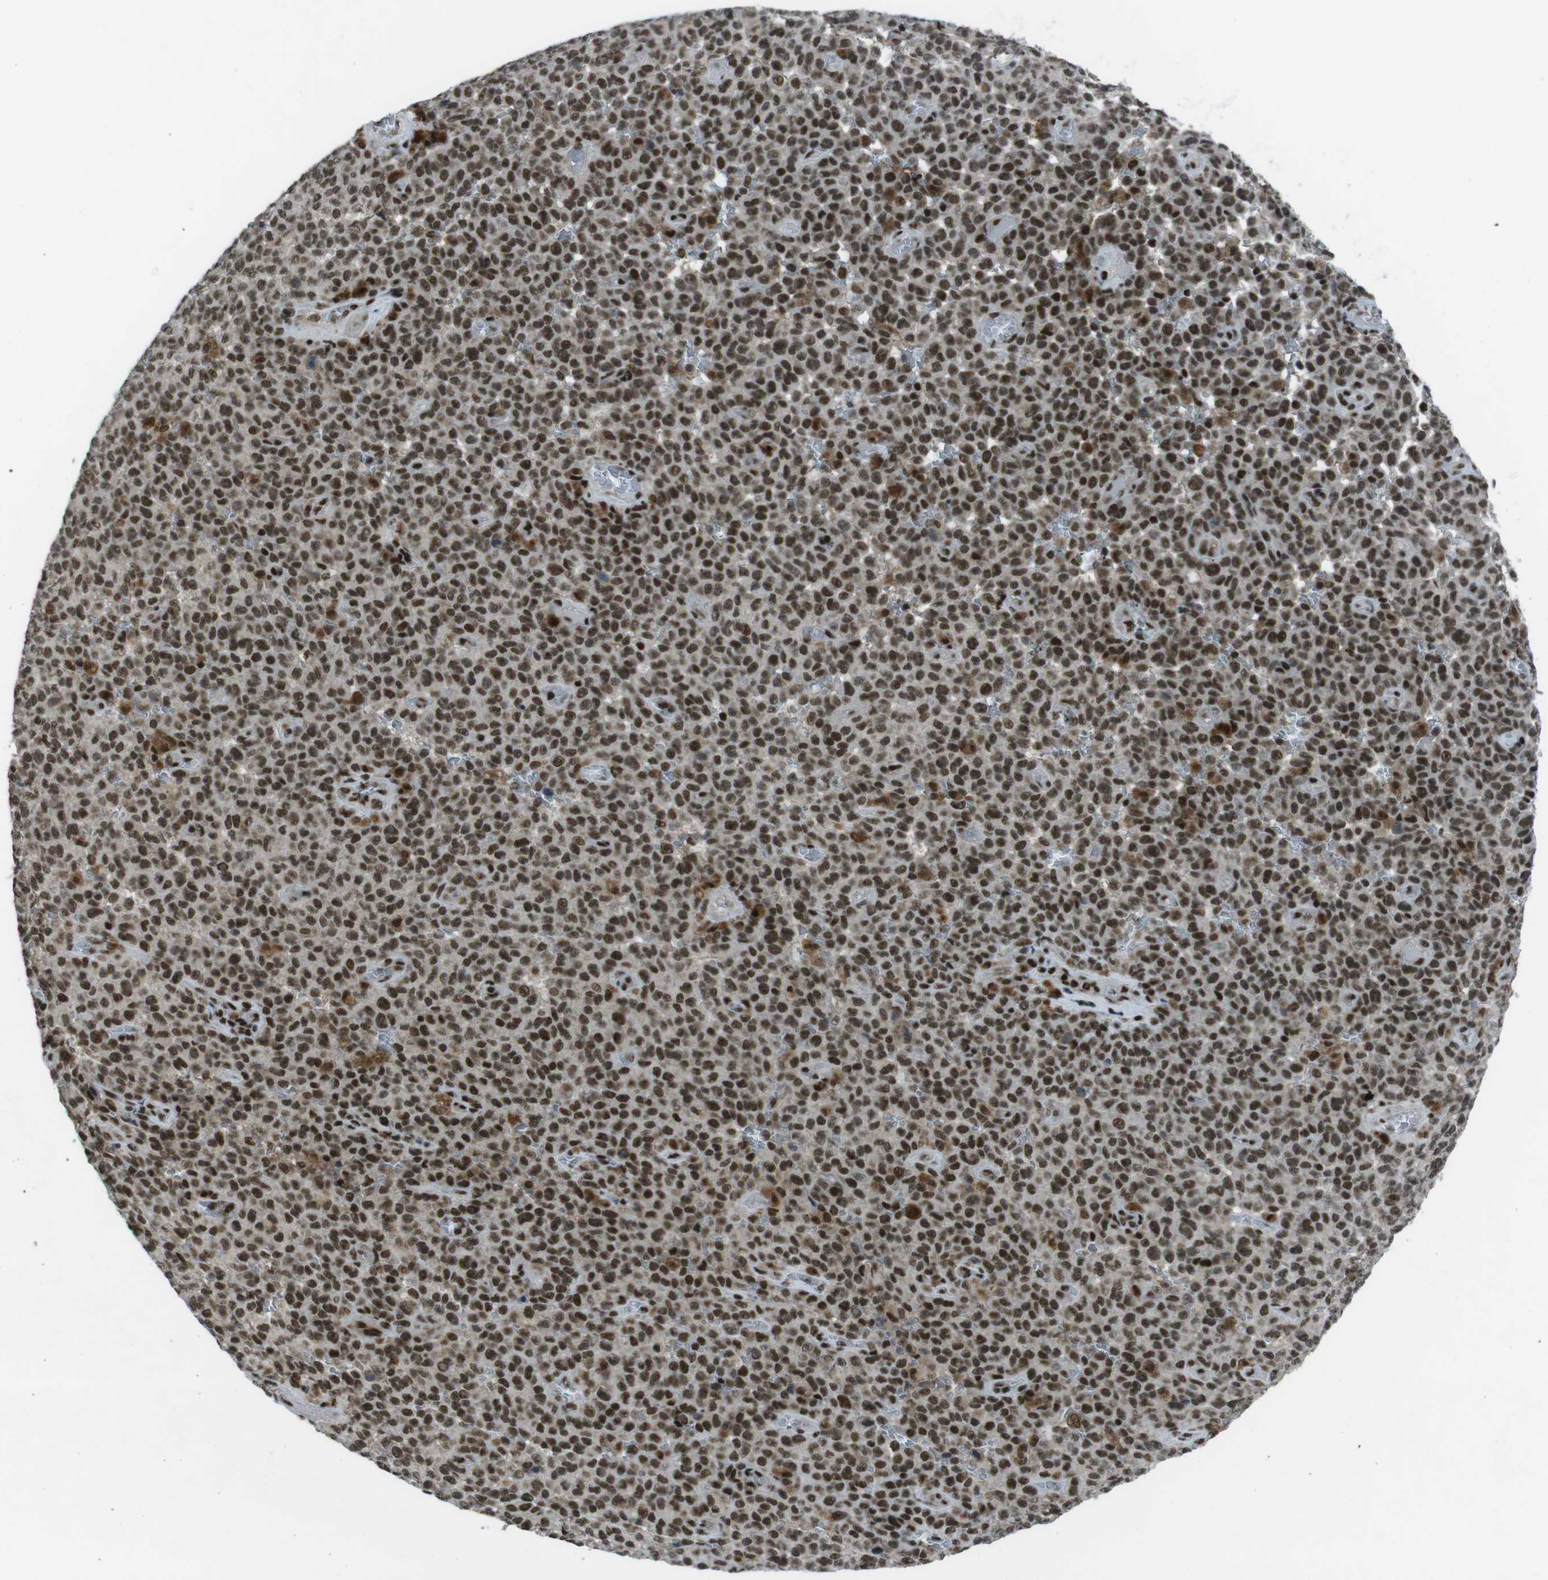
{"staining": {"intensity": "strong", "quantity": ">75%", "location": "nuclear"}, "tissue": "melanoma", "cell_type": "Tumor cells", "image_type": "cancer", "snomed": [{"axis": "morphology", "description": "Malignant melanoma, NOS"}, {"axis": "topography", "description": "Skin"}], "caption": "IHC of malignant melanoma displays high levels of strong nuclear positivity in approximately >75% of tumor cells.", "gene": "TAF1", "patient": {"sex": "female", "age": 82}}